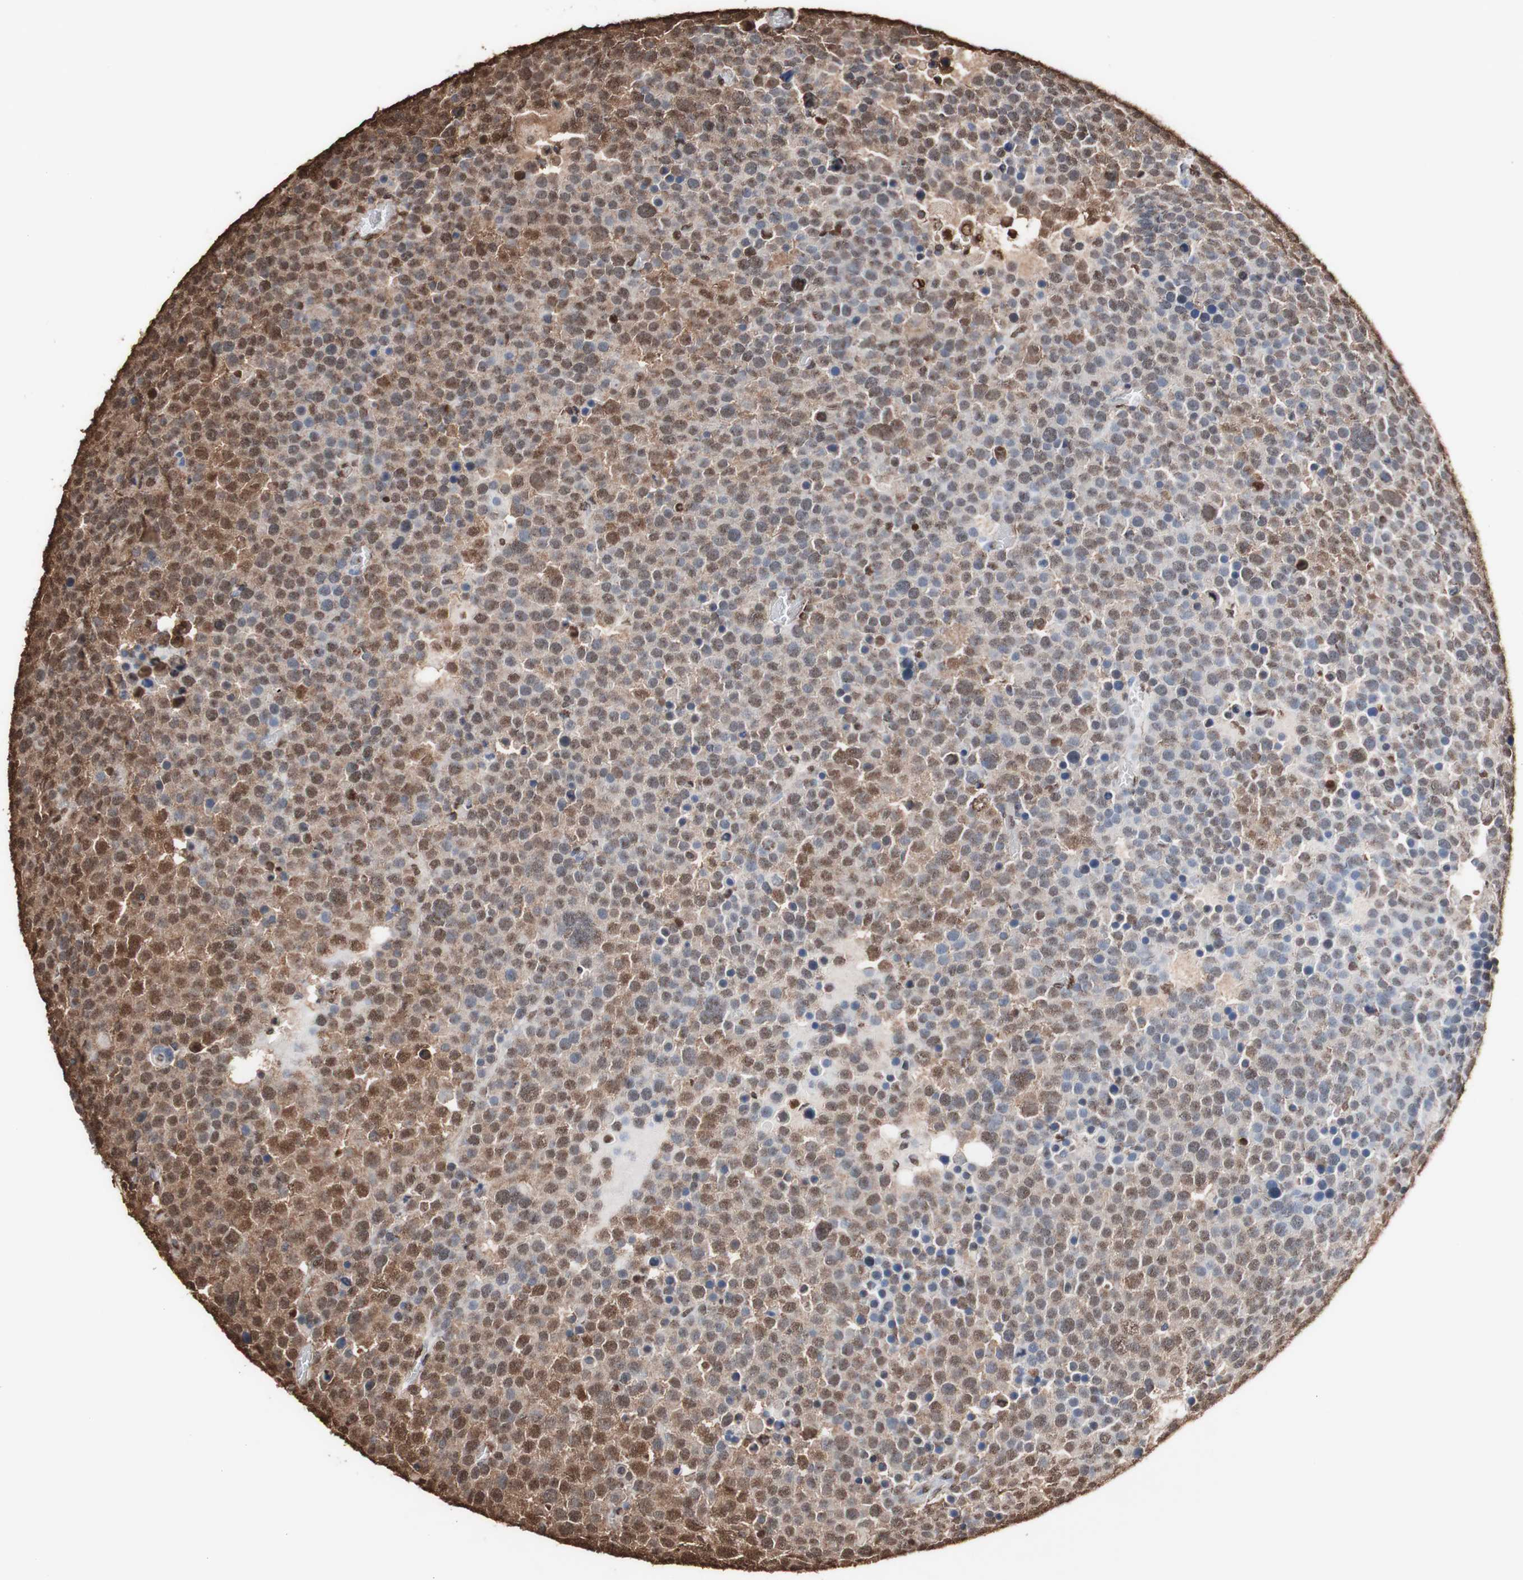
{"staining": {"intensity": "moderate", "quantity": ">75%", "location": "cytoplasmic/membranous,nuclear"}, "tissue": "testis cancer", "cell_type": "Tumor cells", "image_type": "cancer", "snomed": [{"axis": "morphology", "description": "Seminoma, NOS"}, {"axis": "topography", "description": "Testis"}], "caption": "This photomicrograph shows IHC staining of testis cancer, with medium moderate cytoplasmic/membranous and nuclear positivity in about >75% of tumor cells.", "gene": "PIDD1", "patient": {"sex": "male", "age": 71}}